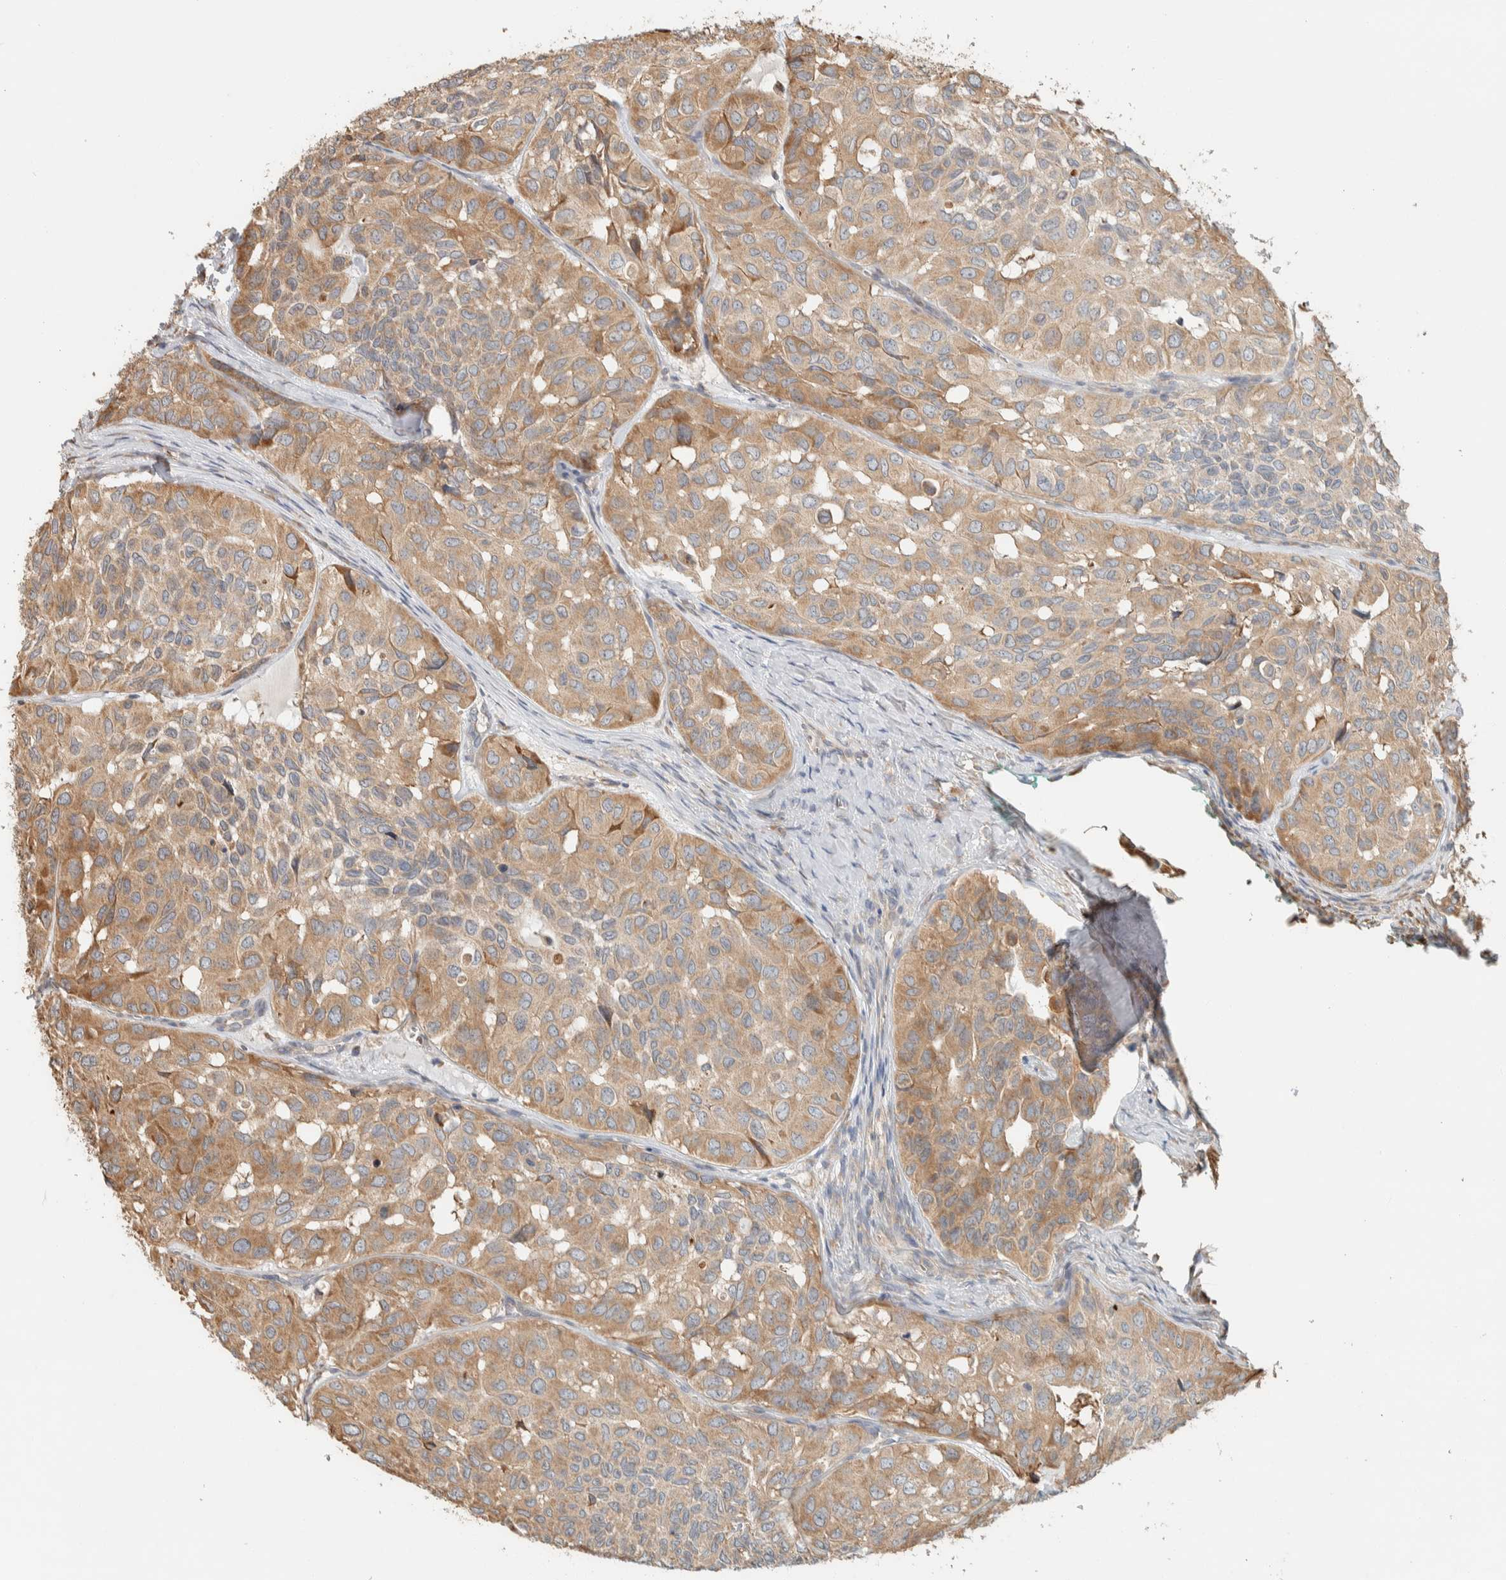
{"staining": {"intensity": "moderate", "quantity": ">75%", "location": "cytoplasmic/membranous"}, "tissue": "head and neck cancer", "cell_type": "Tumor cells", "image_type": "cancer", "snomed": [{"axis": "morphology", "description": "Adenocarcinoma, NOS"}, {"axis": "topography", "description": "Salivary gland, NOS"}, {"axis": "topography", "description": "Head-Neck"}], "caption": "This histopathology image shows immunohistochemistry (IHC) staining of human head and neck cancer, with medium moderate cytoplasmic/membranous expression in about >75% of tumor cells.", "gene": "RAB11FIP1", "patient": {"sex": "female", "age": 76}}